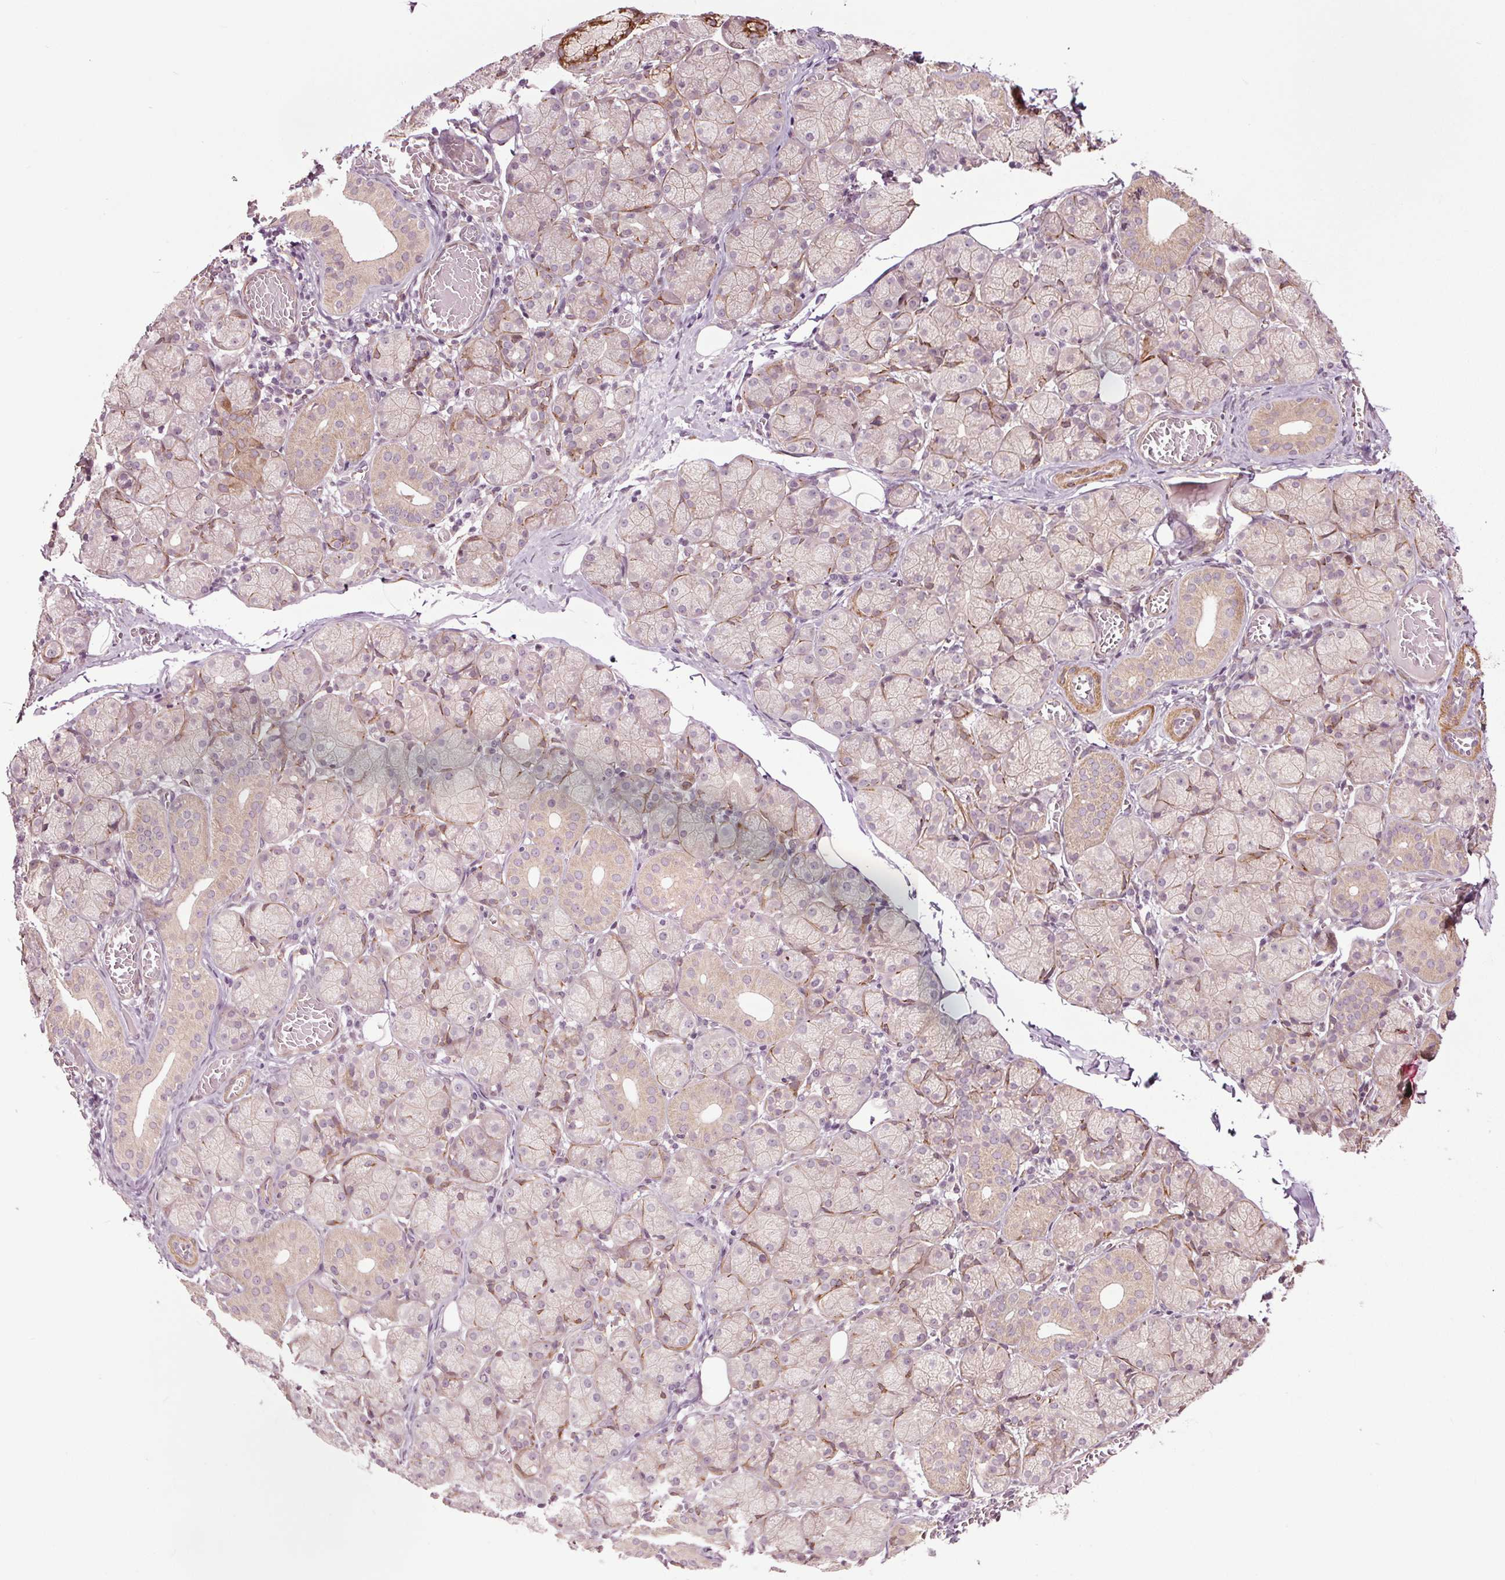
{"staining": {"intensity": "moderate", "quantity": "<25%", "location": "cytoplasmic/membranous"}, "tissue": "salivary gland", "cell_type": "Glandular cells", "image_type": "normal", "snomed": [{"axis": "morphology", "description": "Normal tissue, NOS"}, {"axis": "topography", "description": "Salivary gland"}, {"axis": "topography", "description": "Peripheral nerve tissue"}], "caption": "A photomicrograph showing moderate cytoplasmic/membranous staining in approximately <25% of glandular cells in unremarkable salivary gland, as visualized by brown immunohistochemical staining.", "gene": "HAUS5", "patient": {"sex": "female", "age": 24}}